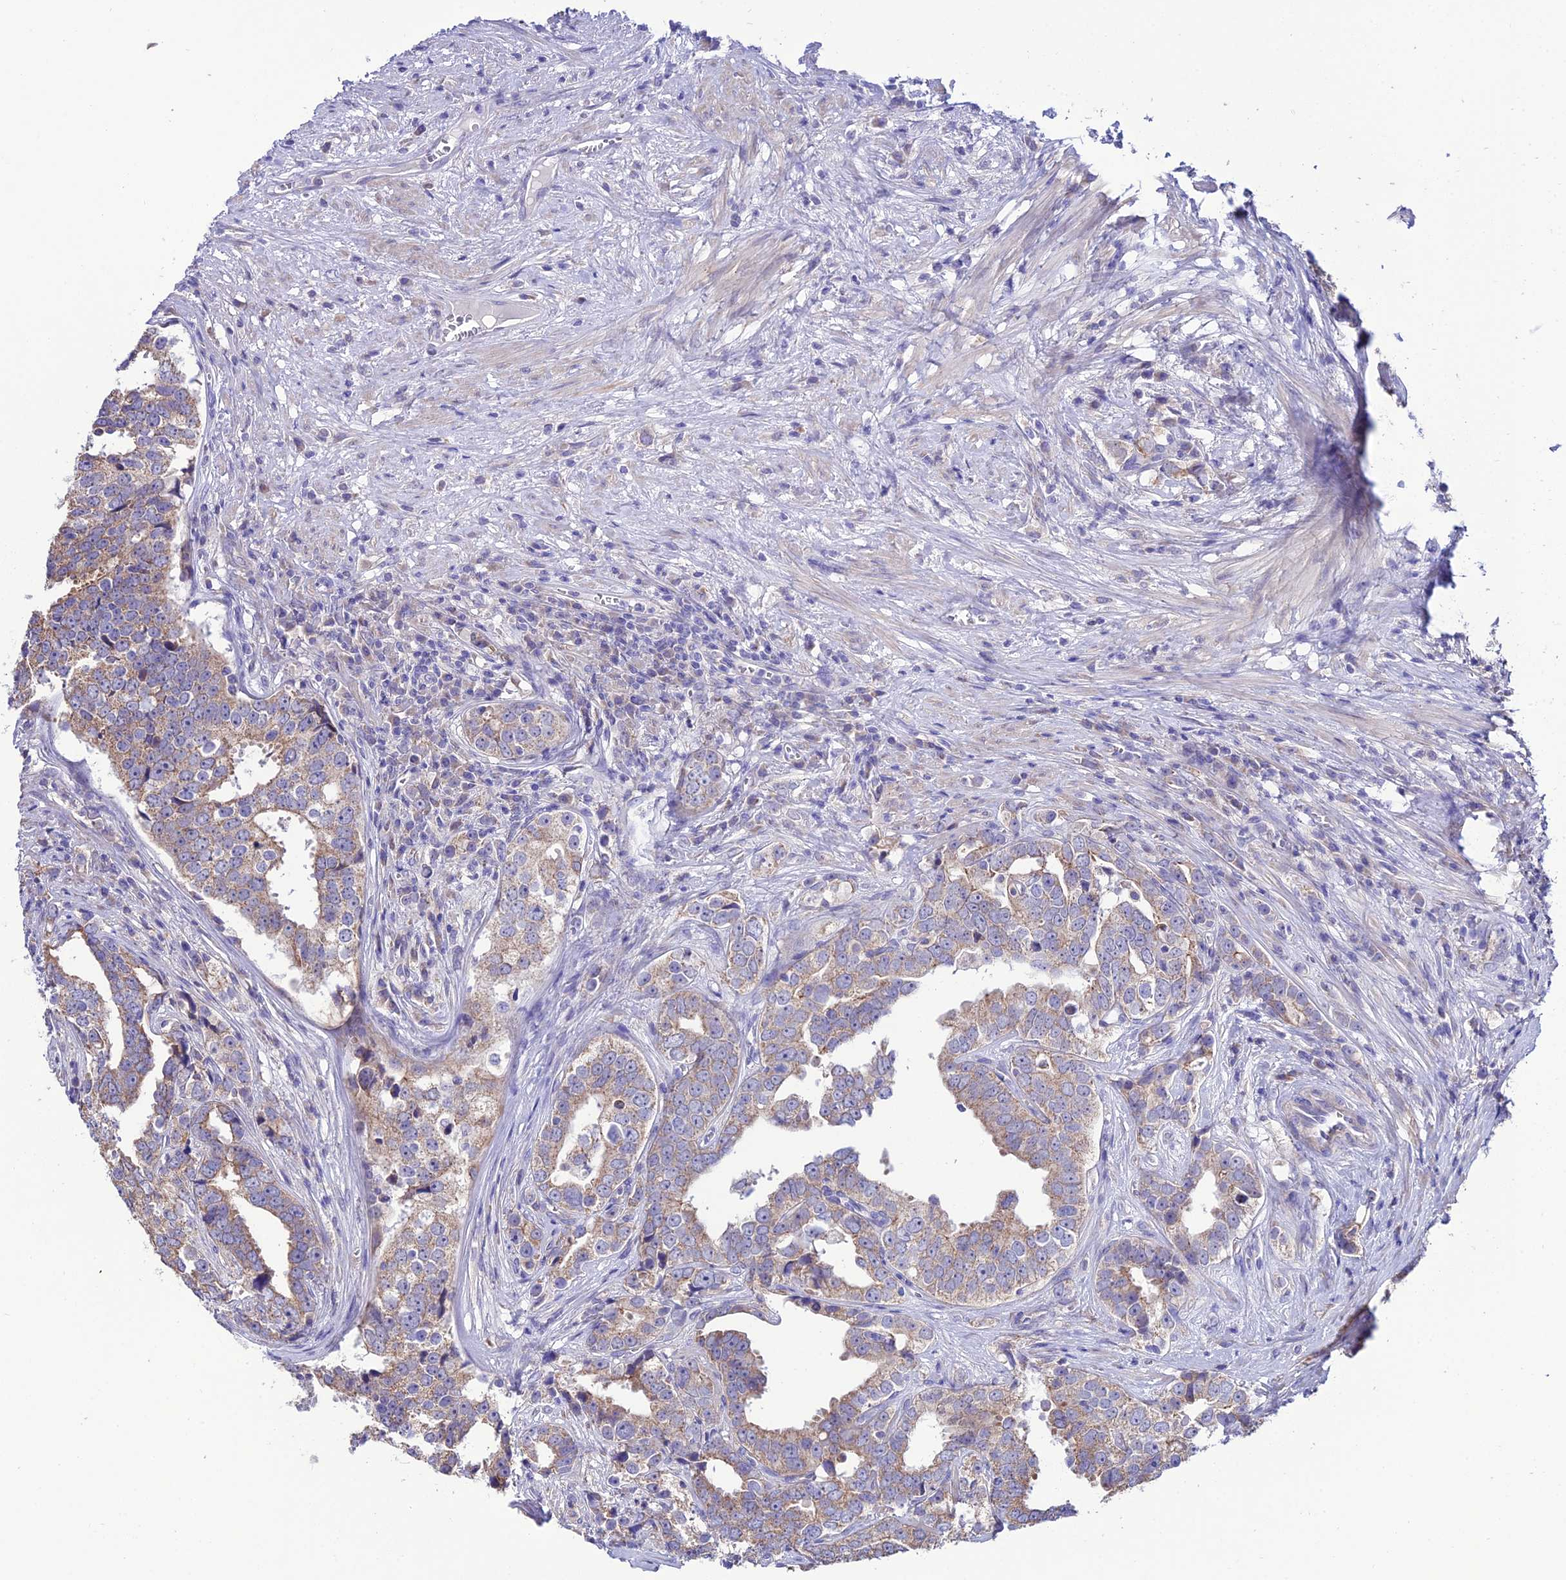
{"staining": {"intensity": "weak", "quantity": "25%-75%", "location": "cytoplasmic/membranous"}, "tissue": "prostate cancer", "cell_type": "Tumor cells", "image_type": "cancer", "snomed": [{"axis": "morphology", "description": "Adenocarcinoma, High grade"}, {"axis": "topography", "description": "Prostate"}], "caption": "The immunohistochemical stain highlights weak cytoplasmic/membranous expression in tumor cells of prostate cancer tissue.", "gene": "HOGA1", "patient": {"sex": "male", "age": 71}}